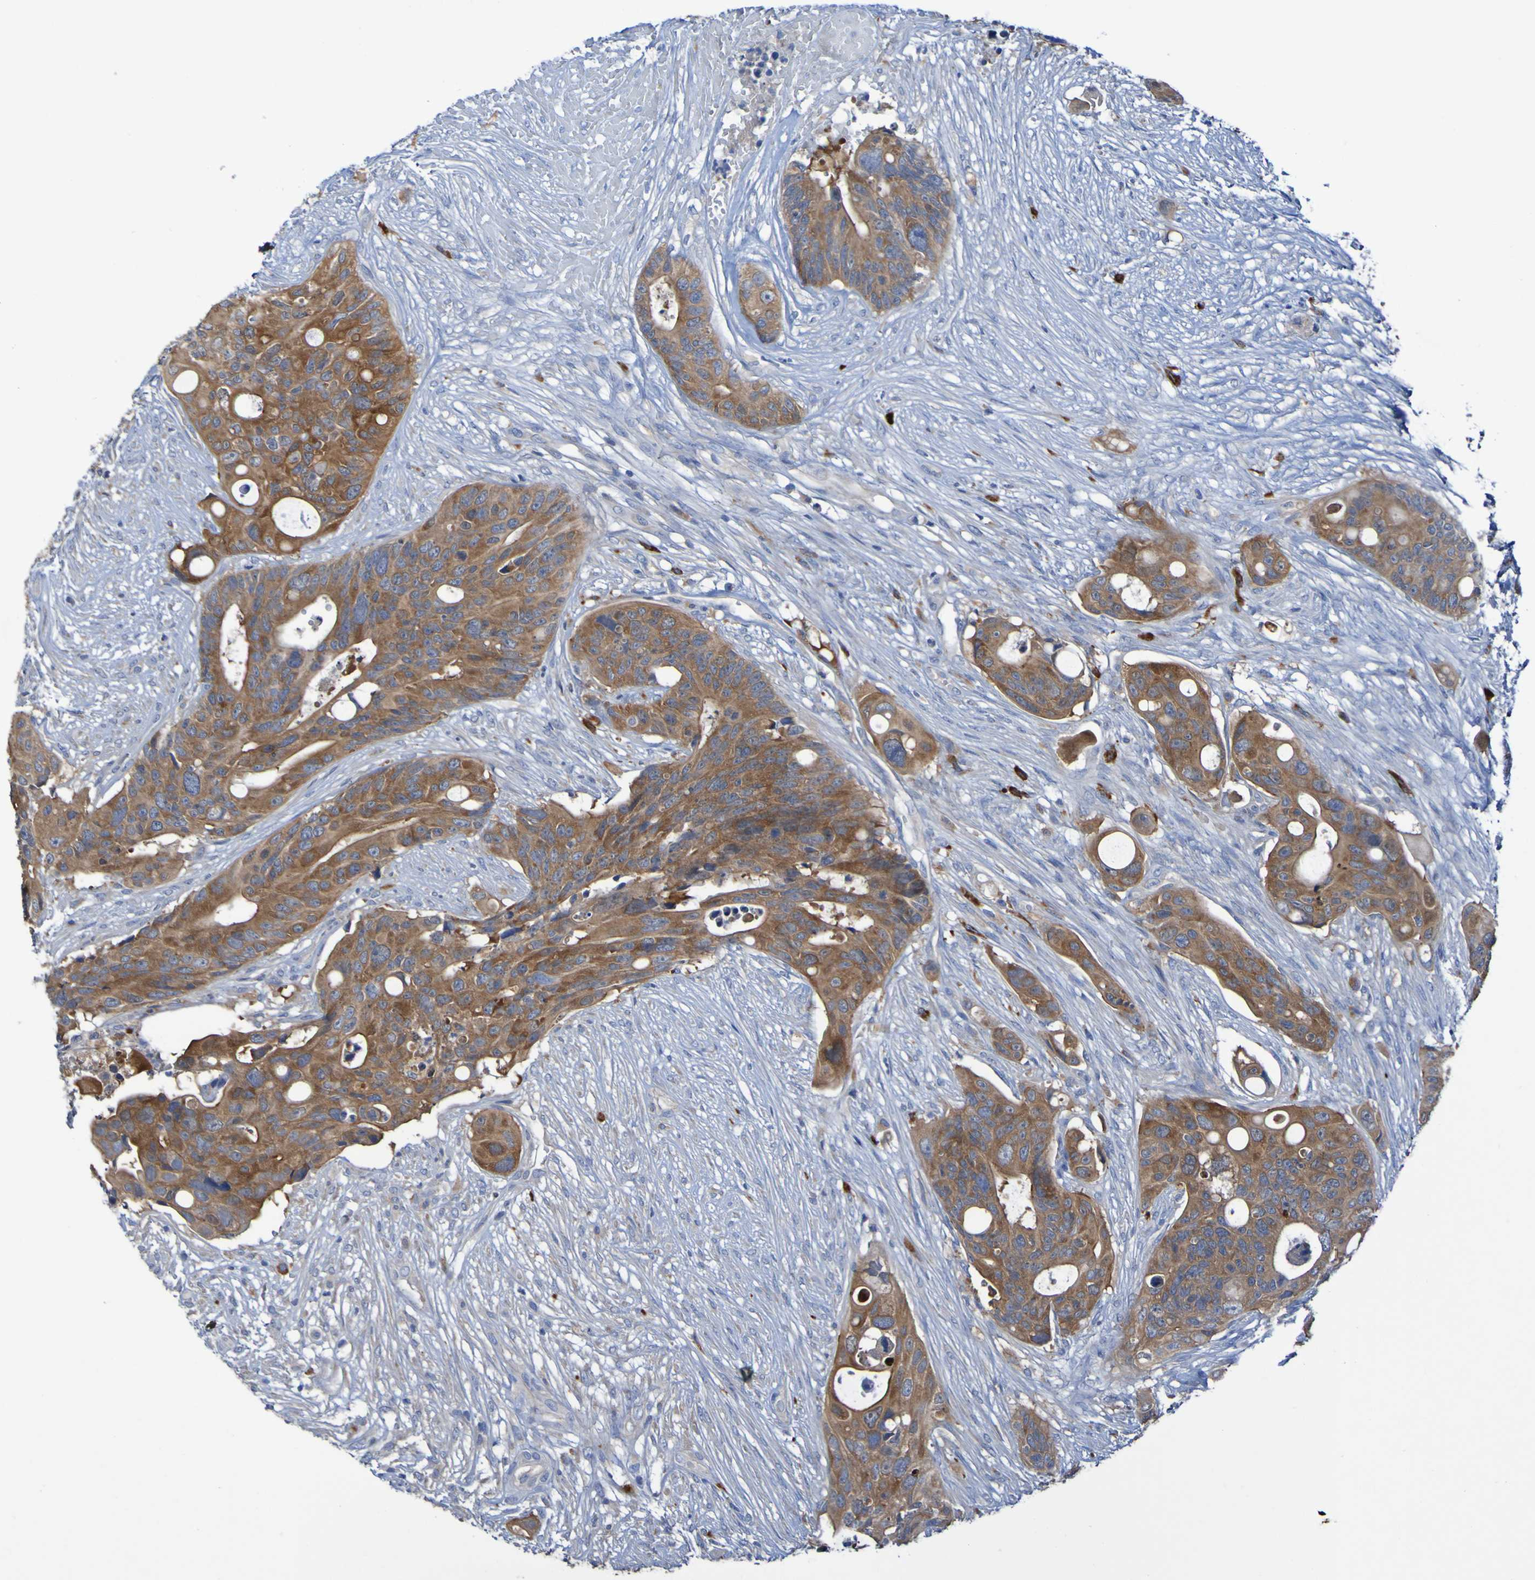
{"staining": {"intensity": "moderate", "quantity": ">75%", "location": "cytoplasmic/membranous"}, "tissue": "colorectal cancer", "cell_type": "Tumor cells", "image_type": "cancer", "snomed": [{"axis": "morphology", "description": "Adenocarcinoma, NOS"}, {"axis": "topography", "description": "Colon"}], "caption": "Immunohistochemistry image of human adenocarcinoma (colorectal) stained for a protein (brown), which demonstrates medium levels of moderate cytoplasmic/membranous staining in approximately >75% of tumor cells.", "gene": "ARHGEF16", "patient": {"sex": "female", "age": 57}}